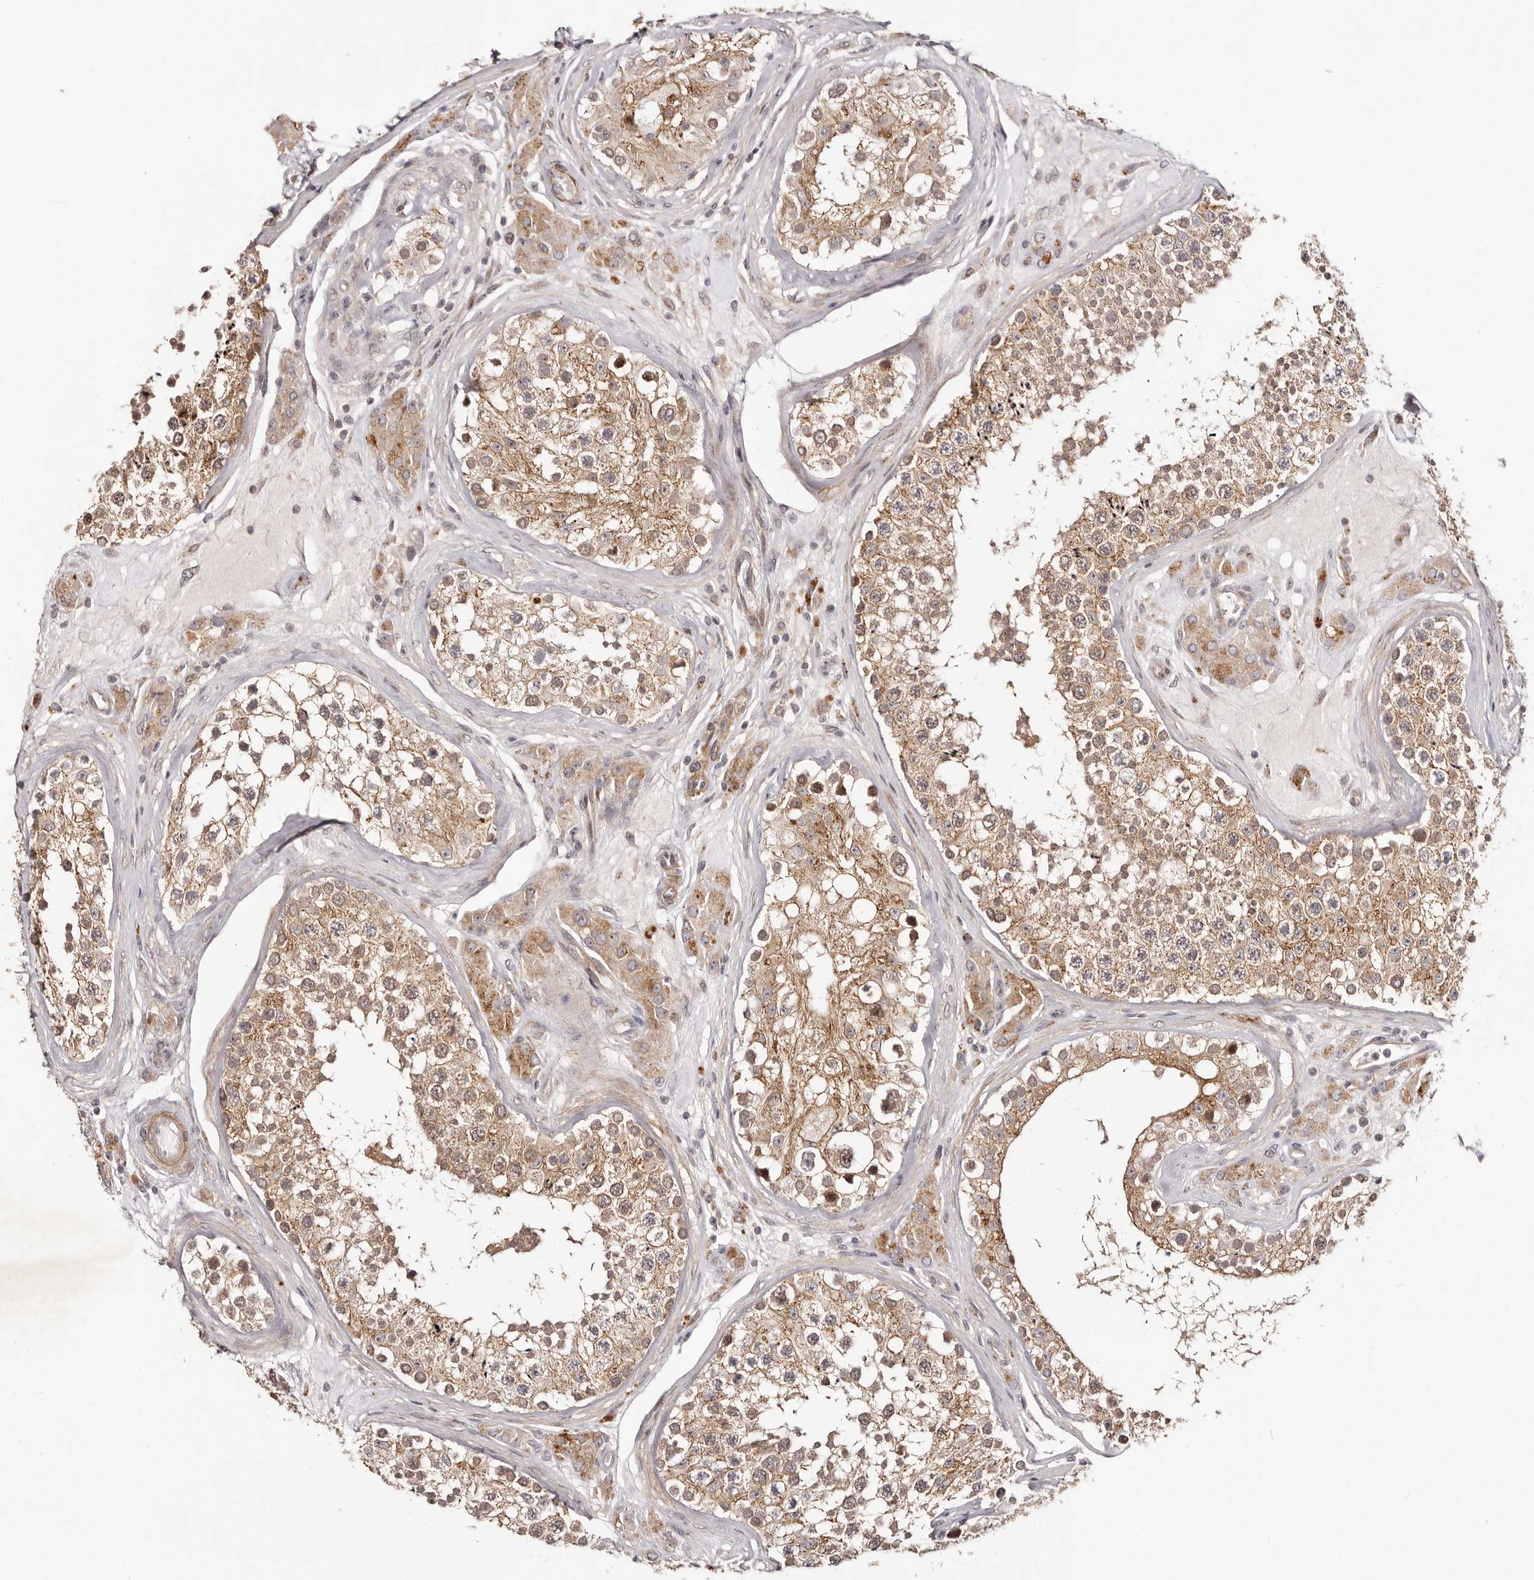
{"staining": {"intensity": "moderate", "quantity": ">75%", "location": "cytoplasmic/membranous"}, "tissue": "testis", "cell_type": "Cells in seminiferous ducts", "image_type": "normal", "snomed": [{"axis": "morphology", "description": "Normal tissue, NOS"}, {"axis": "topography", "description": "Testis"}], "caption": "Immunohistochemistry staining of normal testis, which shows medium levels of moderate cytoplasmic/membranous expression in about >75% of cells in seminiferous ducts indicating moderate cytoplasmic/membranous protein staining. The staining was performed using DAB (3,3'-diaminobenzidine) (brown) for protein detection and nuclei were counterstained in hematoxylin (blue).", "gene": "MICAL2", "patient": {"sex": "male", "age": 46}}